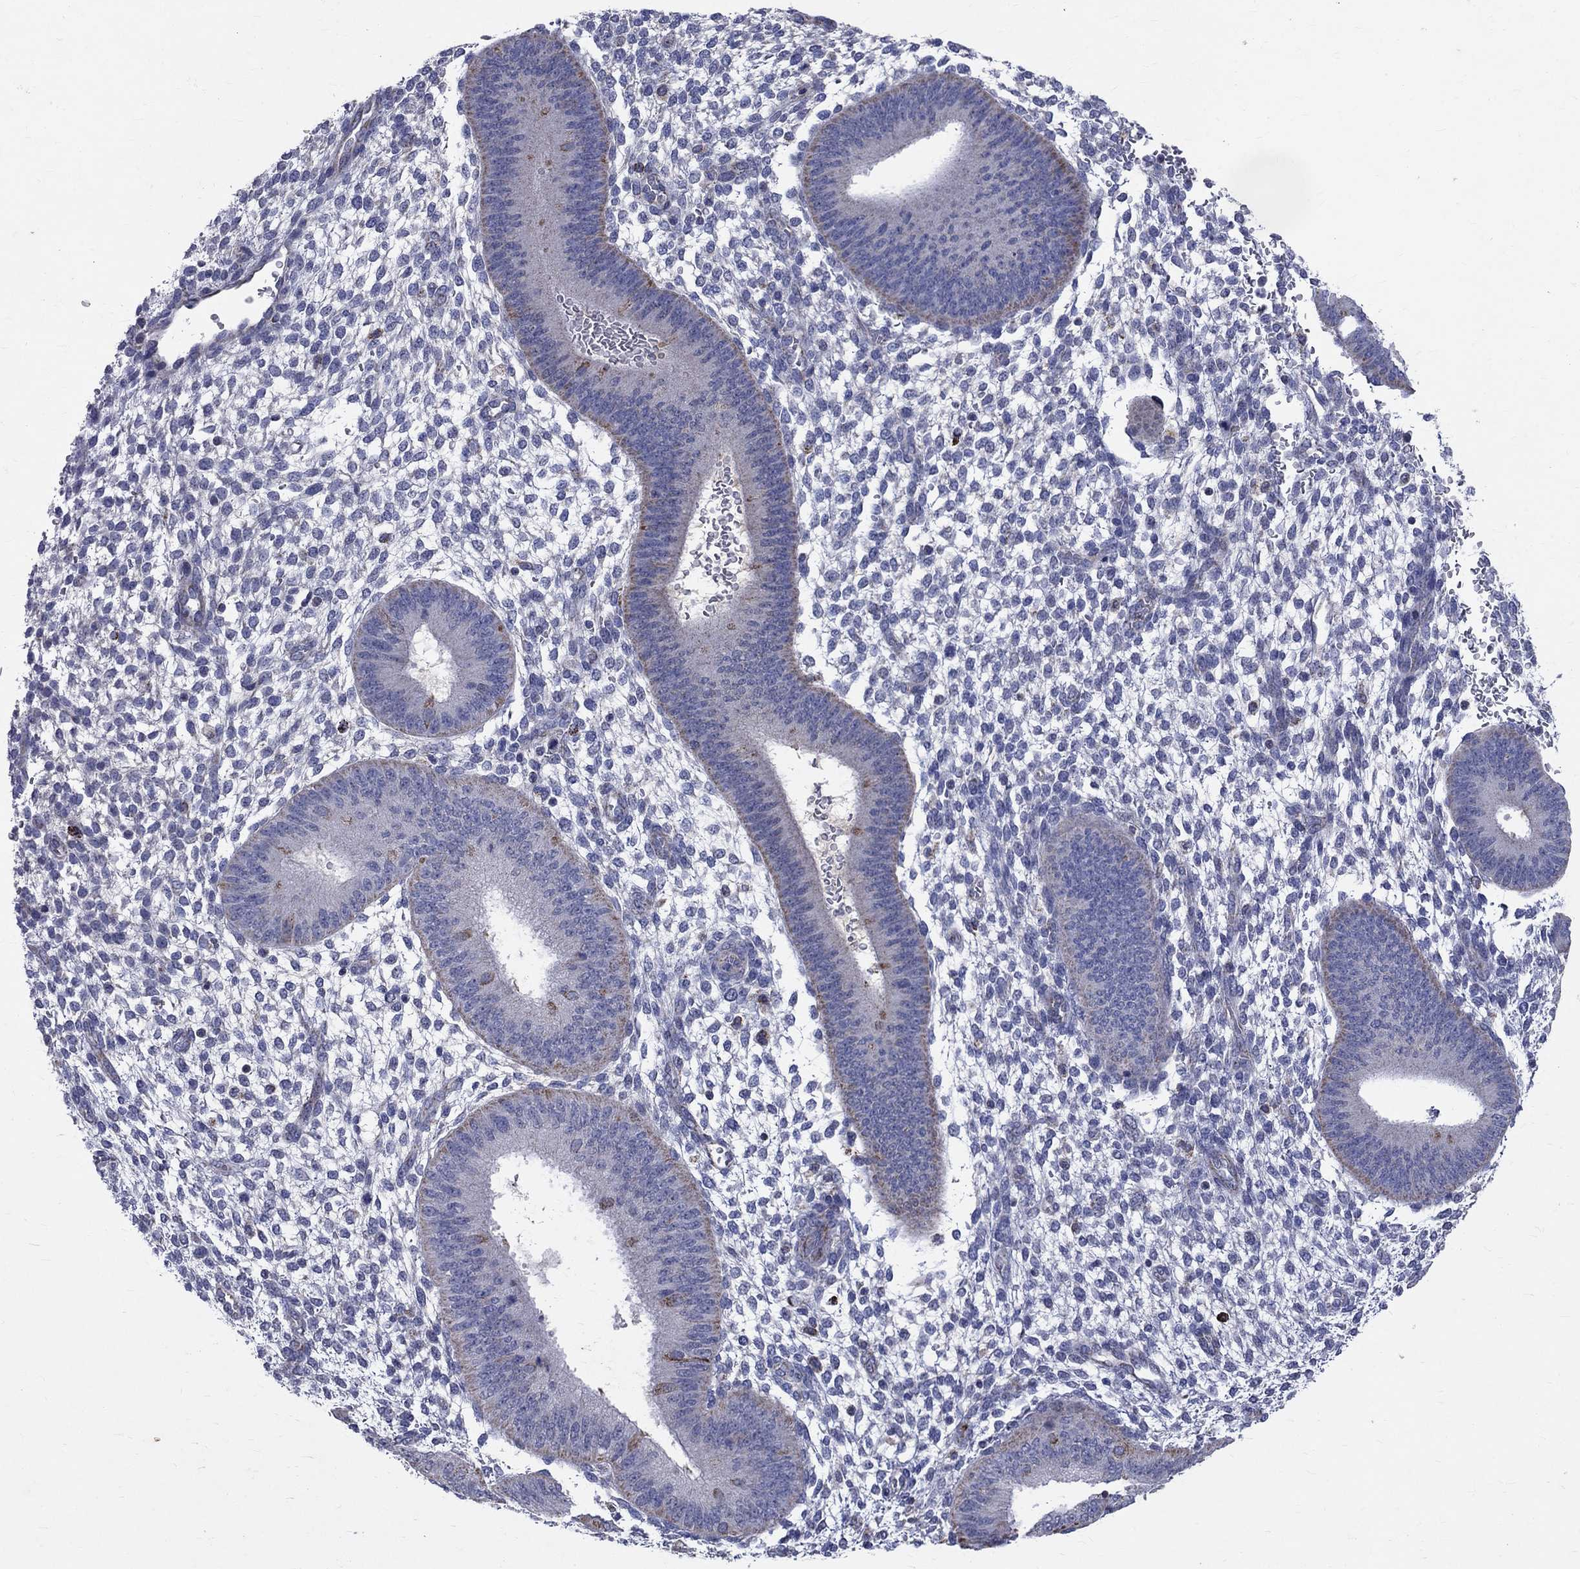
{"staining": {"intensity": "negative", "quantity": "none", "location": "none"}, "tissue": "endometrium", "cell_type": "Cells in endometrial stroma", "image_type": "normal", "snomed": [{"axis": "morphology", "description": "Normal tissue, NOS"}, {"axis": "topography", "description": "Endometrium"}], "caption": "Immunohistochemistry (IHC) of normal human endometrium exhibits no positivity in cells in endometrial stroma.", "gene": "SLC4A10", "patient": {"sex": "female", "age": 39}}